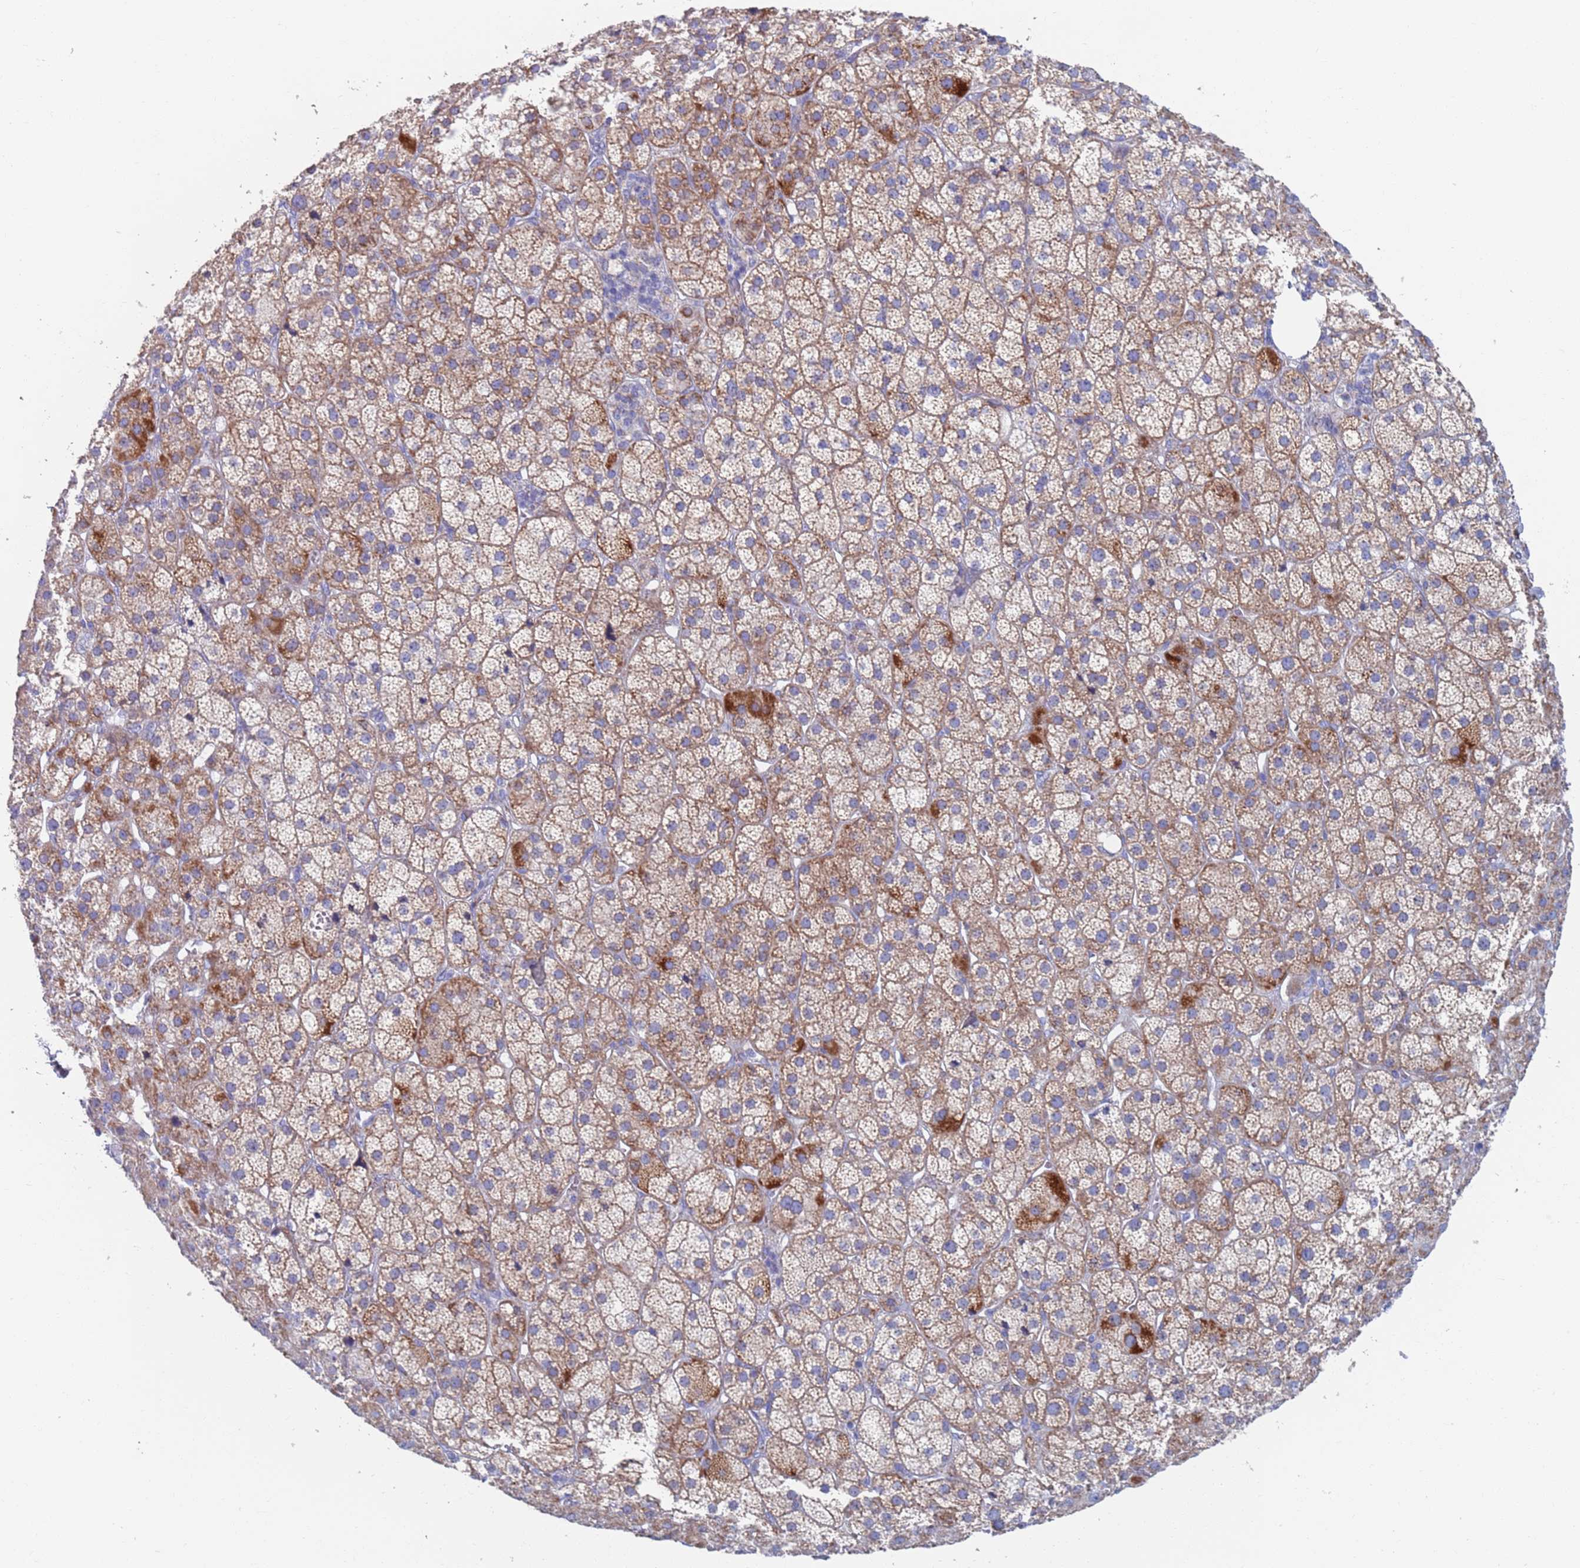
{"staining": {"intensity": "moderate", "quantity": ">75%", "location": "cytoplasmic/membranous"}, "tissue": "adrenal gland", "cell_type": "Glandular cells", "image_type": "normal", "snomed": [{"axis": "morphology", "description": "Normal tissue, NOS"}, {"axis": "topography", "description": "Adrenal gland"}], "caption": "Immunohistochemical staining of normal adrenal gland shows >75% levels of moderate cytoplasmic/membranous protein staining in about >75% of glandular cells.", "gene": "MRPL22", "patient": {"sex": "female", "age": 57}}